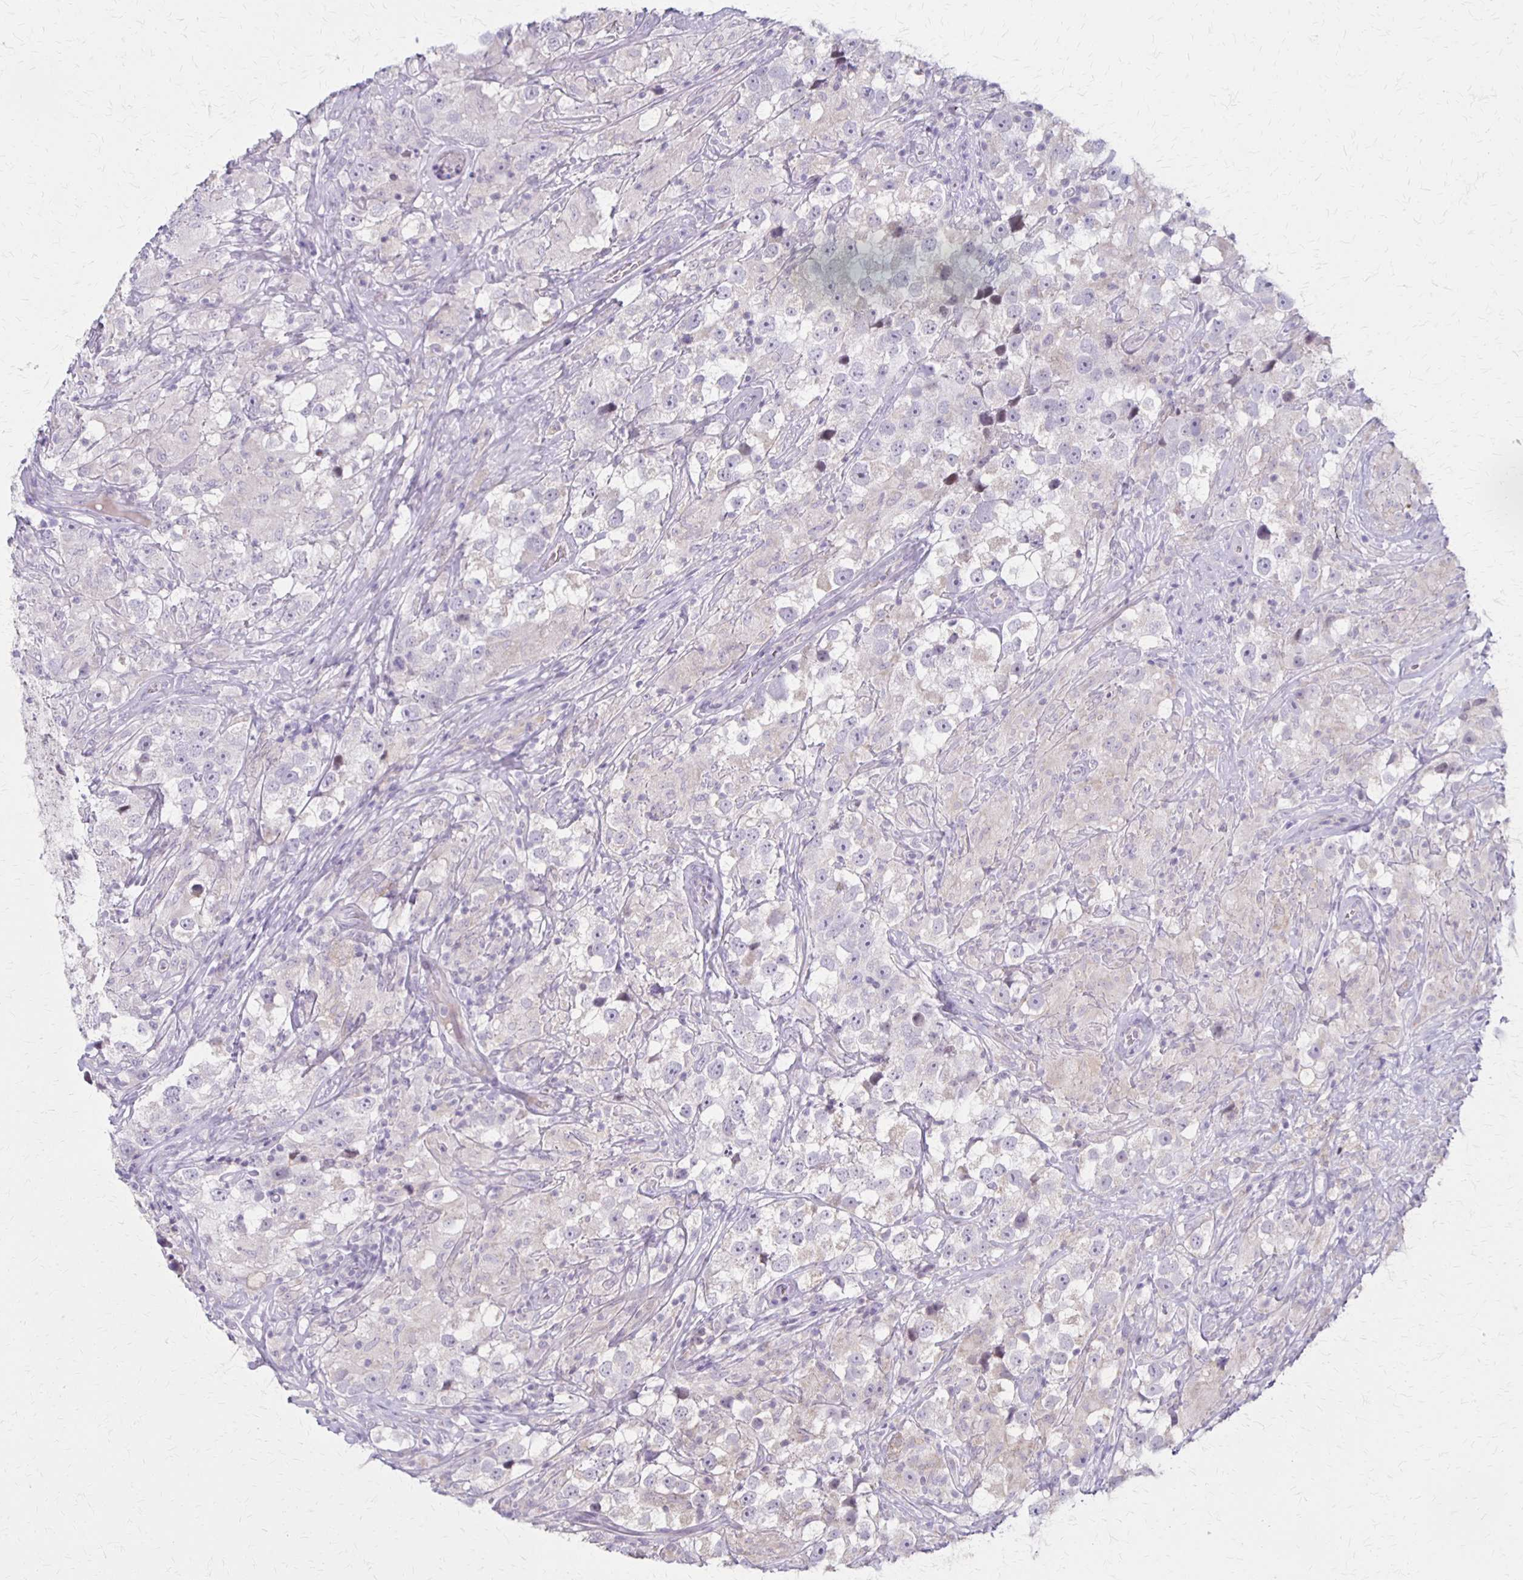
{"staining": {"intensity": "negative", "quantity": "none", "location": "none"}, "tissue": "testis cancer", "cell_type": "Tumor cells", "image_type": "cancer", "snomed": [{"axis": "morphology", "description": "Seminoma, NOS"}, {"axis": "topography", "description": "Testis"}], "caption": "The histopathology image reveals no staining of tumor cells in testis cancer (seminoma).", "gene": "SLC35E2B", "patient": {"sex": "male", "age": 46}}